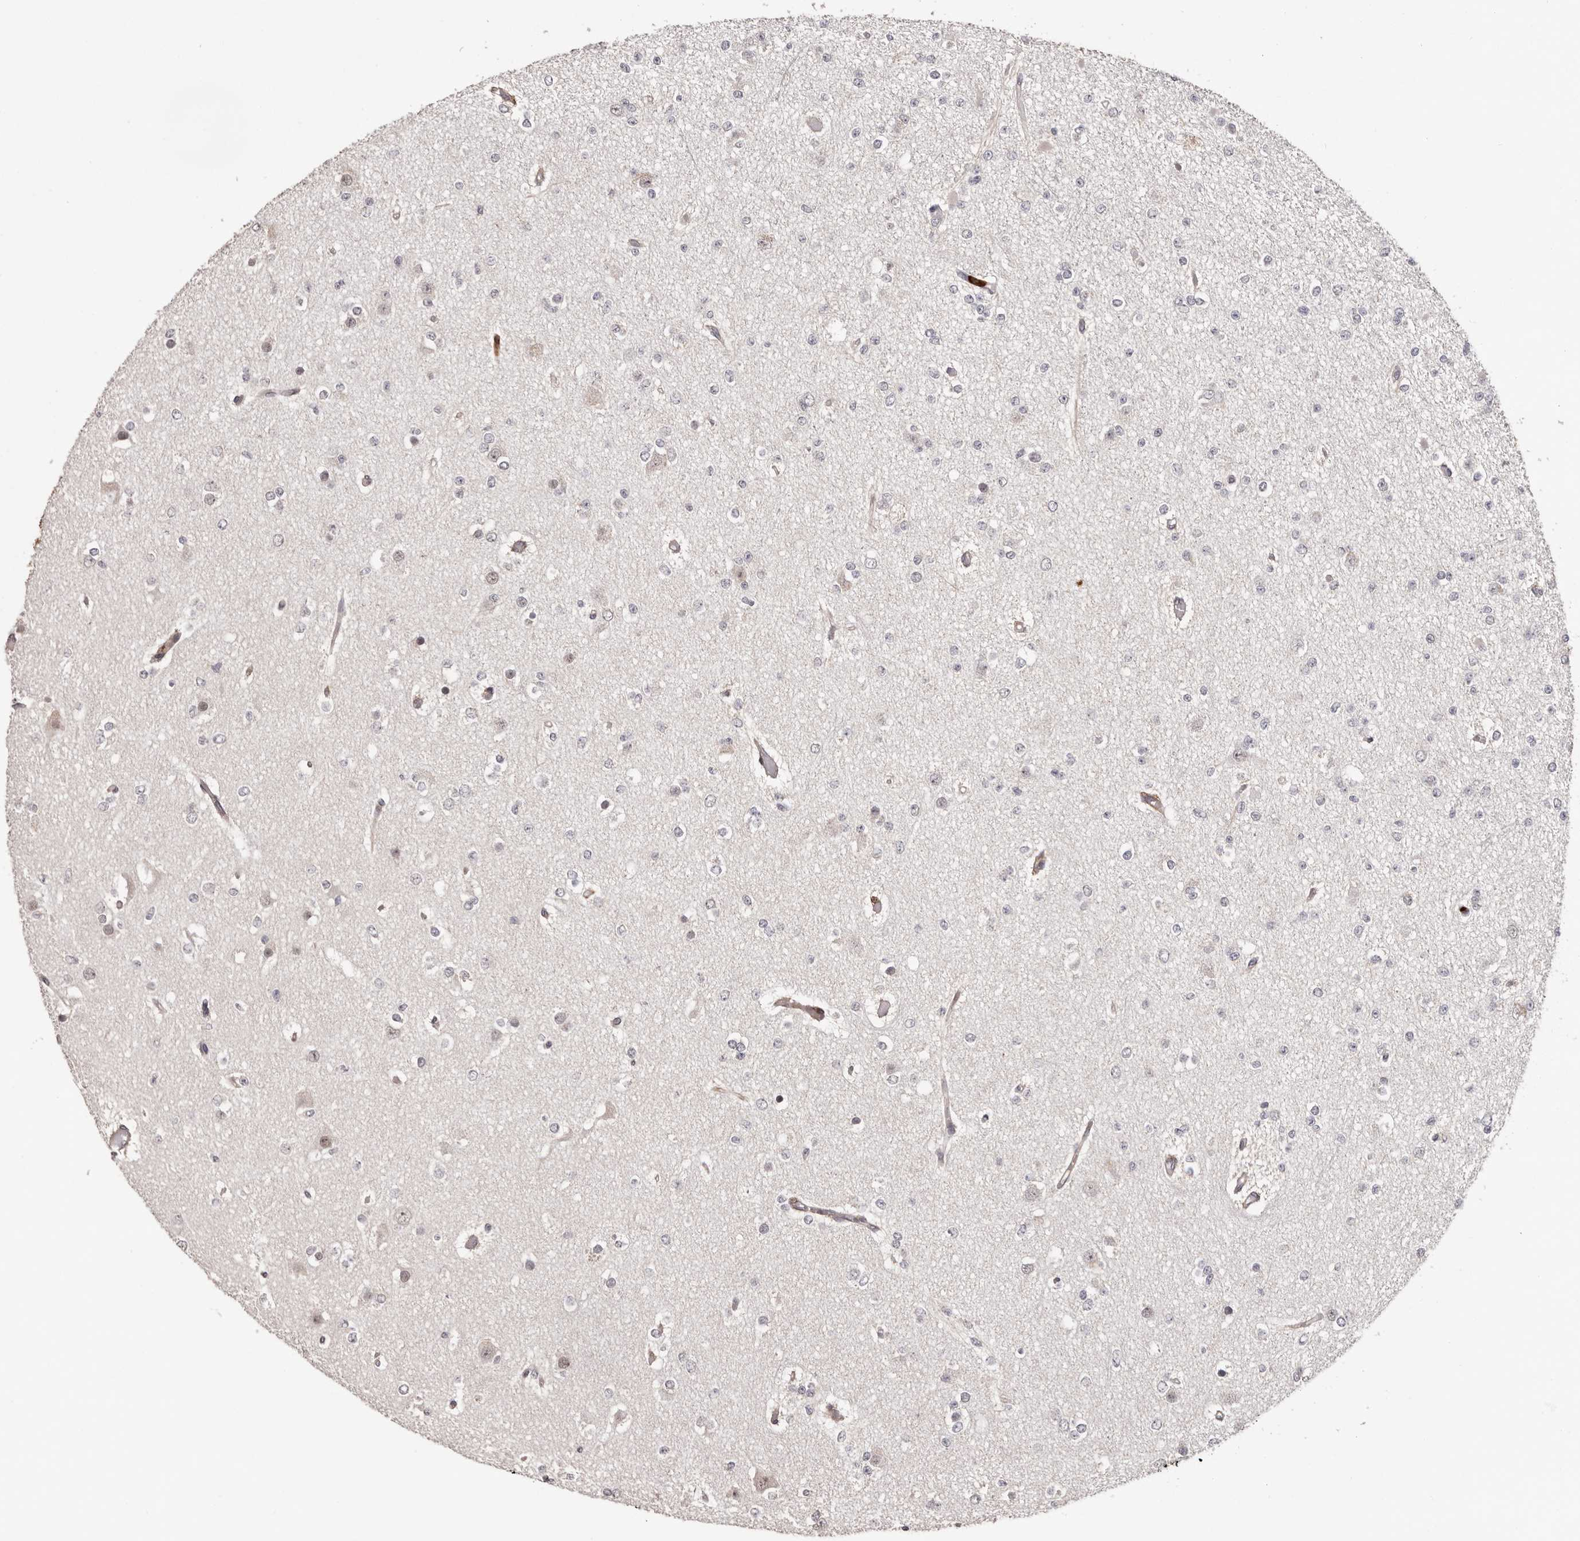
{"staining": {"intensity": "negative", "quantity": "none", "location": "none"}, "tissue": "glioma", "cell_type": "Tumor cells", "image_type": "cancer", "snomed": [{"axis": "morphology", "description": "Glioma, malignant, Low grade"}, {"axis": "topography", "description": "Brain"}], "caption": "The immunohistochemistry photomicrograph has no significant staining in tumor cells of low-grade glioma (malignant) tissue. The staining was performed using DAB (3,3'-diaminobenzidine) to visualize the protein expression in brown, while the nuclei were stained in blue with hematoxylin (Magnification: 20x).", "gene": "PRR12", "patient": {"sex": "female", "age": 22}}